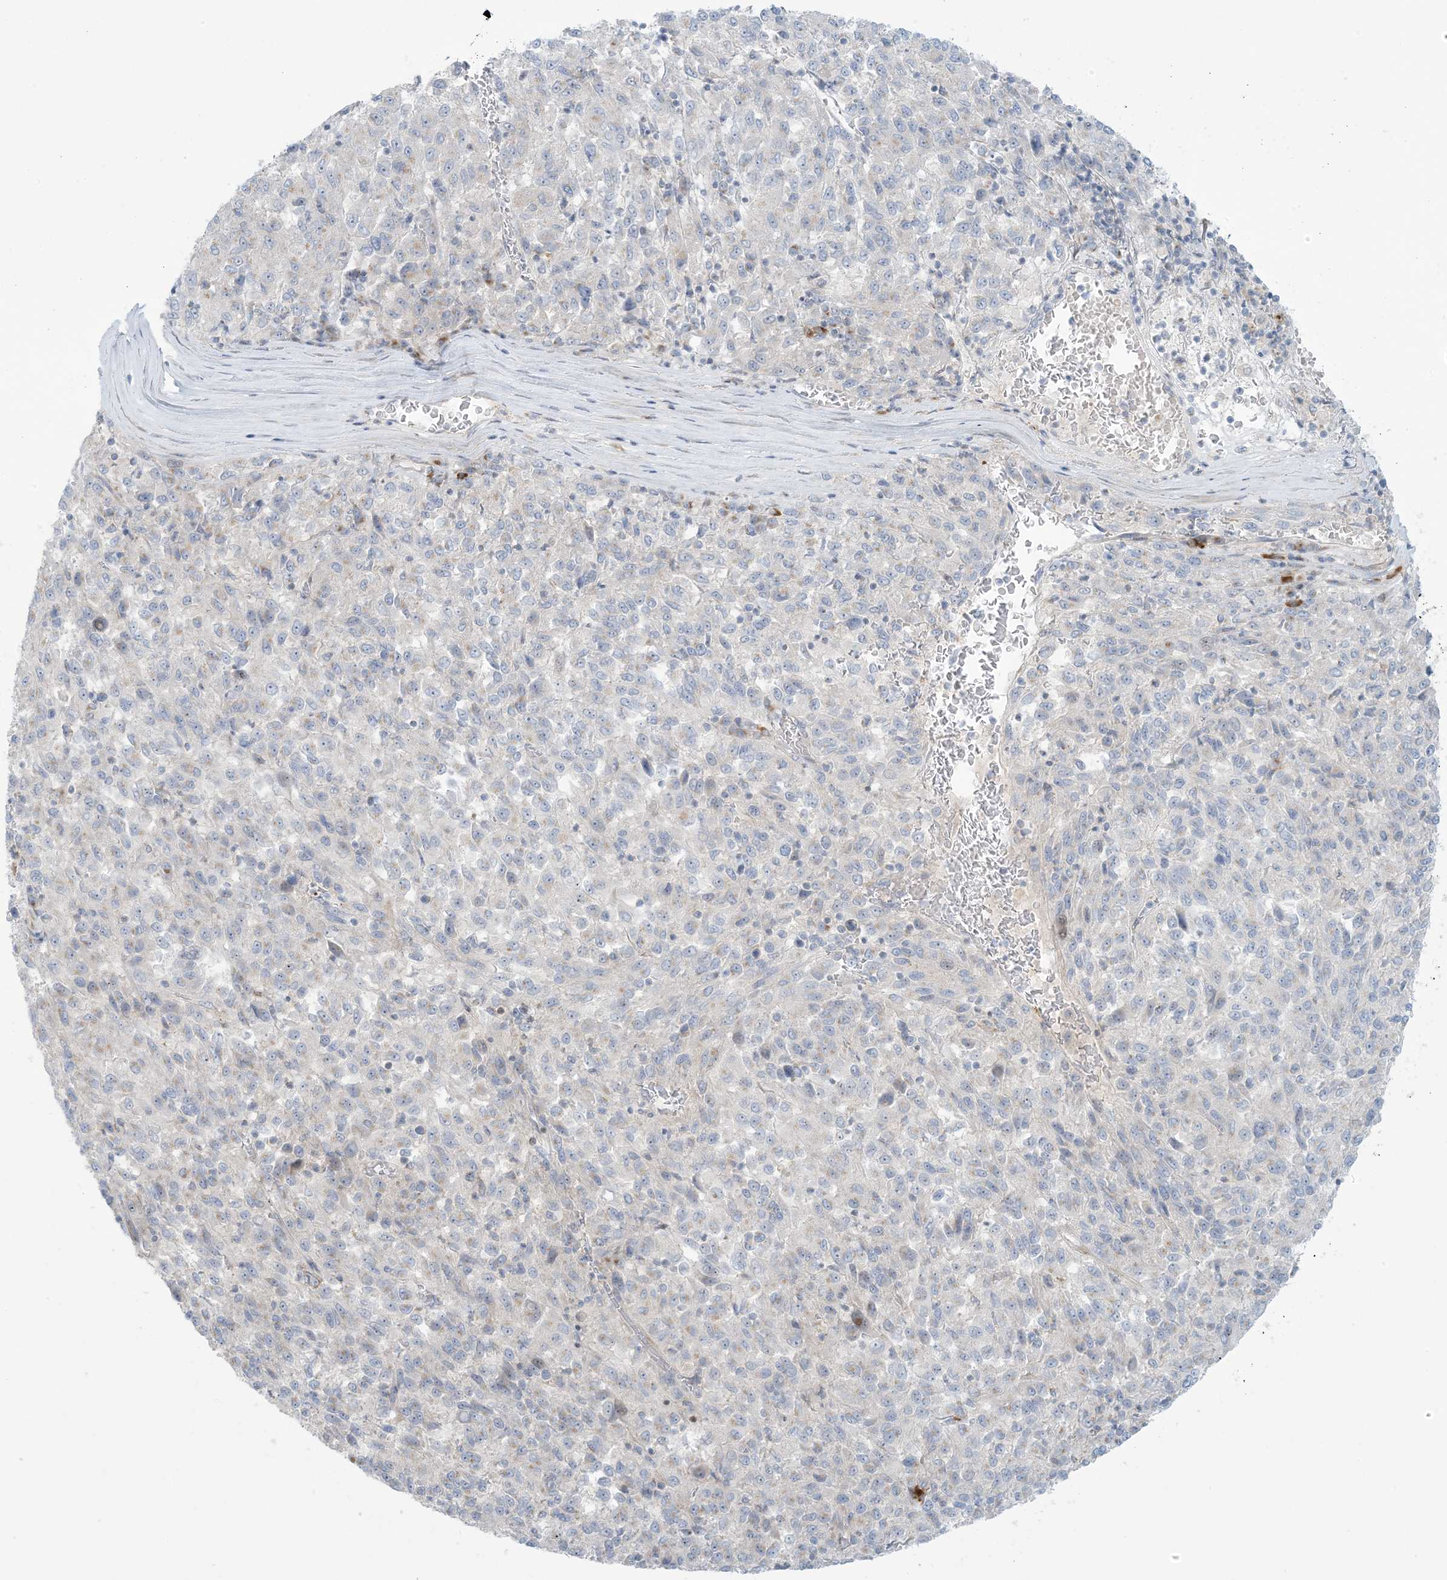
{"staining": {"intensity": "weak", "quantity": "<25%", "location": "cytoplasmic/membranous"}, "tissue": "melanoma", "cell_type": "Tumor cells", "image_type": "cancer", "snomed": [{"axis": "morphology", "description": "Malignant melanoma, Metastatic site"}, {"axis": "topography", "description": "Lung"}], "caption": "There is no significant positivity in tumor cells of malignant melanoma (metastatic site).", "gene": "AFTPH", "patient": {"sex": "male", "age": 64}}